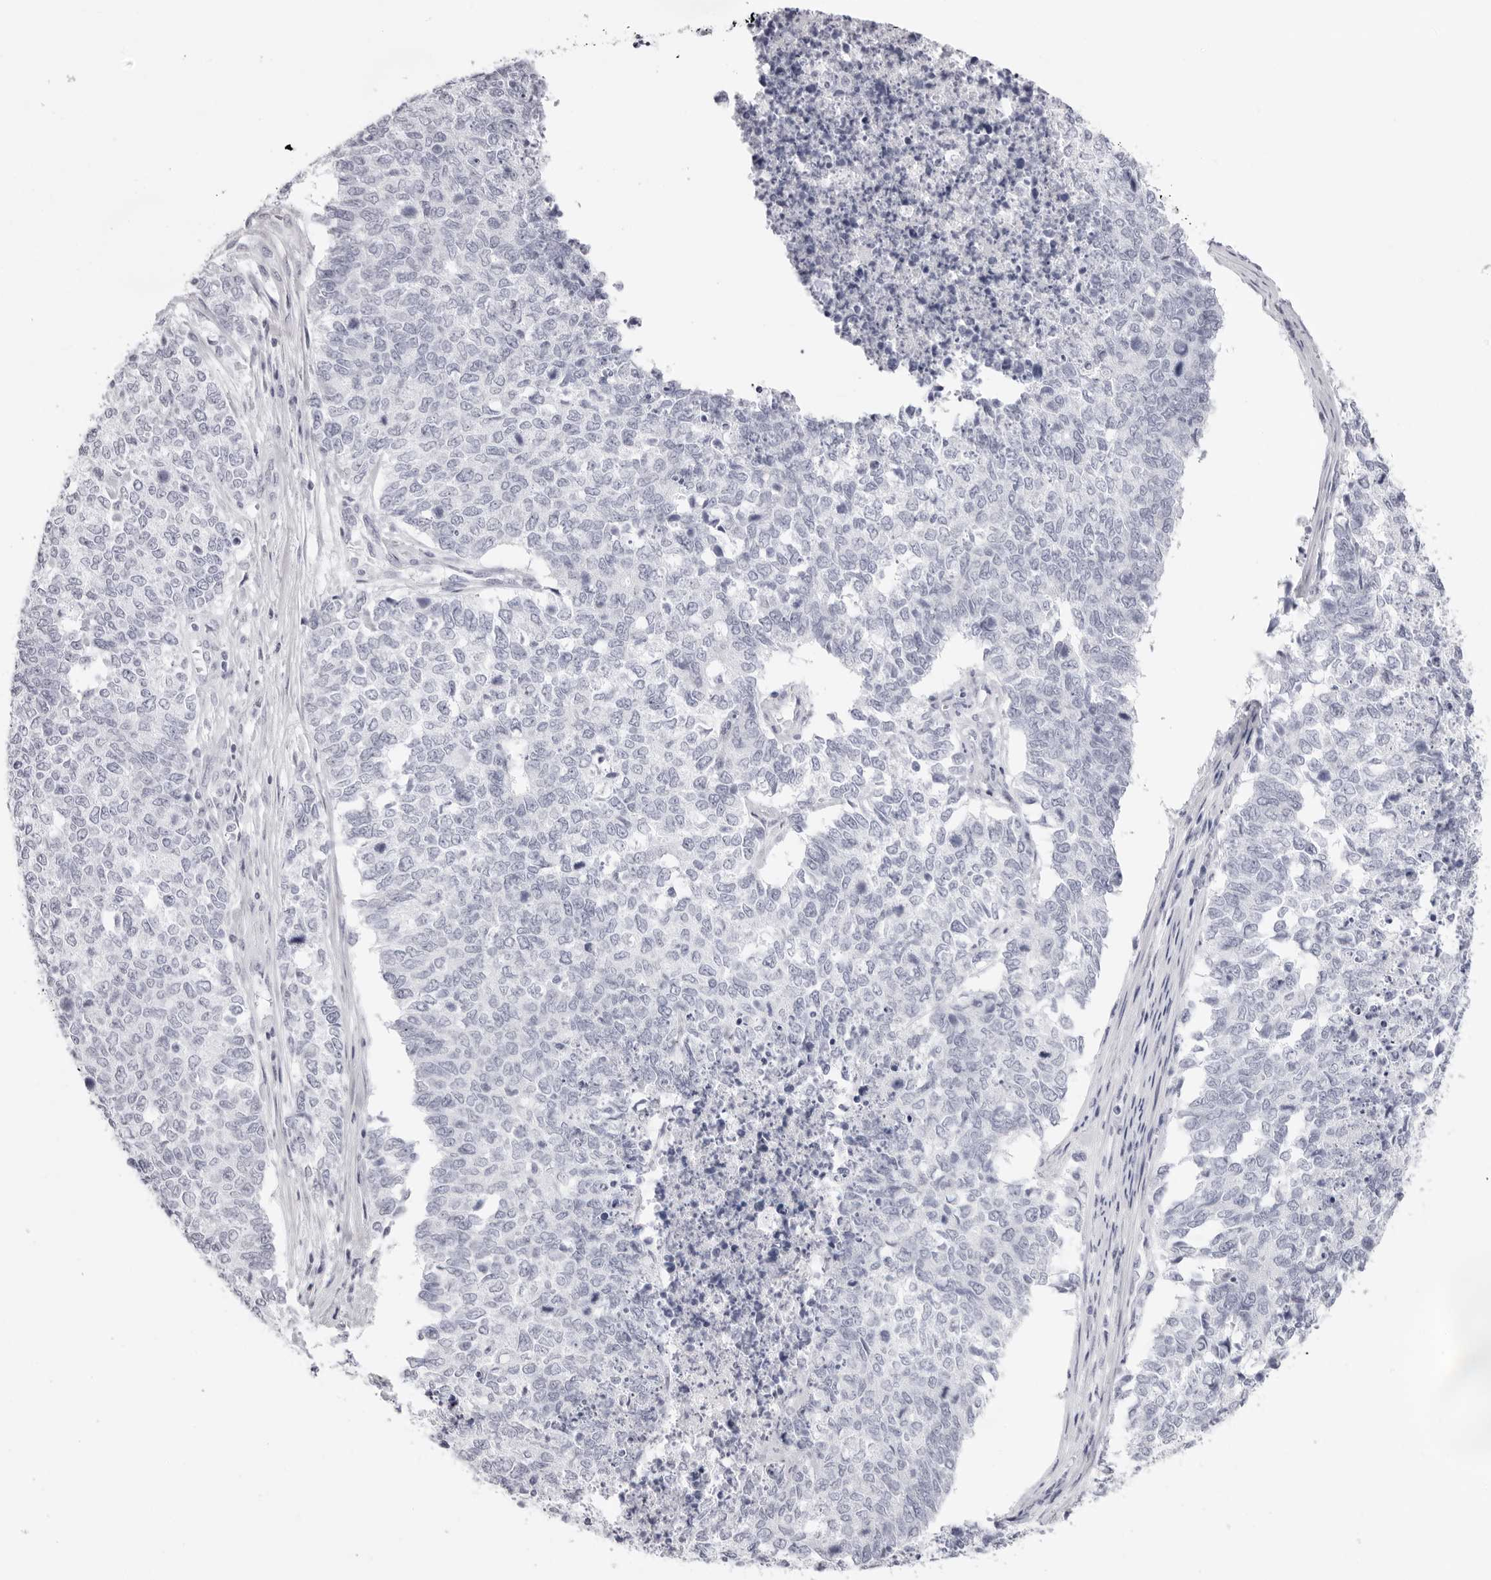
{"staining": {"intensity": "negative", "quantity": "none", "location": "none"}, "tissue": "cervical cancer", "cell_type": "Tumor cells", "image_type": "cancer", "snomed": [{"axis": "morphology", "description": "Squamous cell carcinoma, NOS"}, {"axis": "topography", "description": "Cervix"}], "caption": "Immunohistochemistry (IHC) of human cervical cancer reveals no positivity in tumor cells. Brightfield microscopy of immunohistochemistry stained with DAB (brown) and hematoxylin (blue), captured at high magnification.", "gene": "KLK12", "patient": {"sex": "female", "age": 63}}